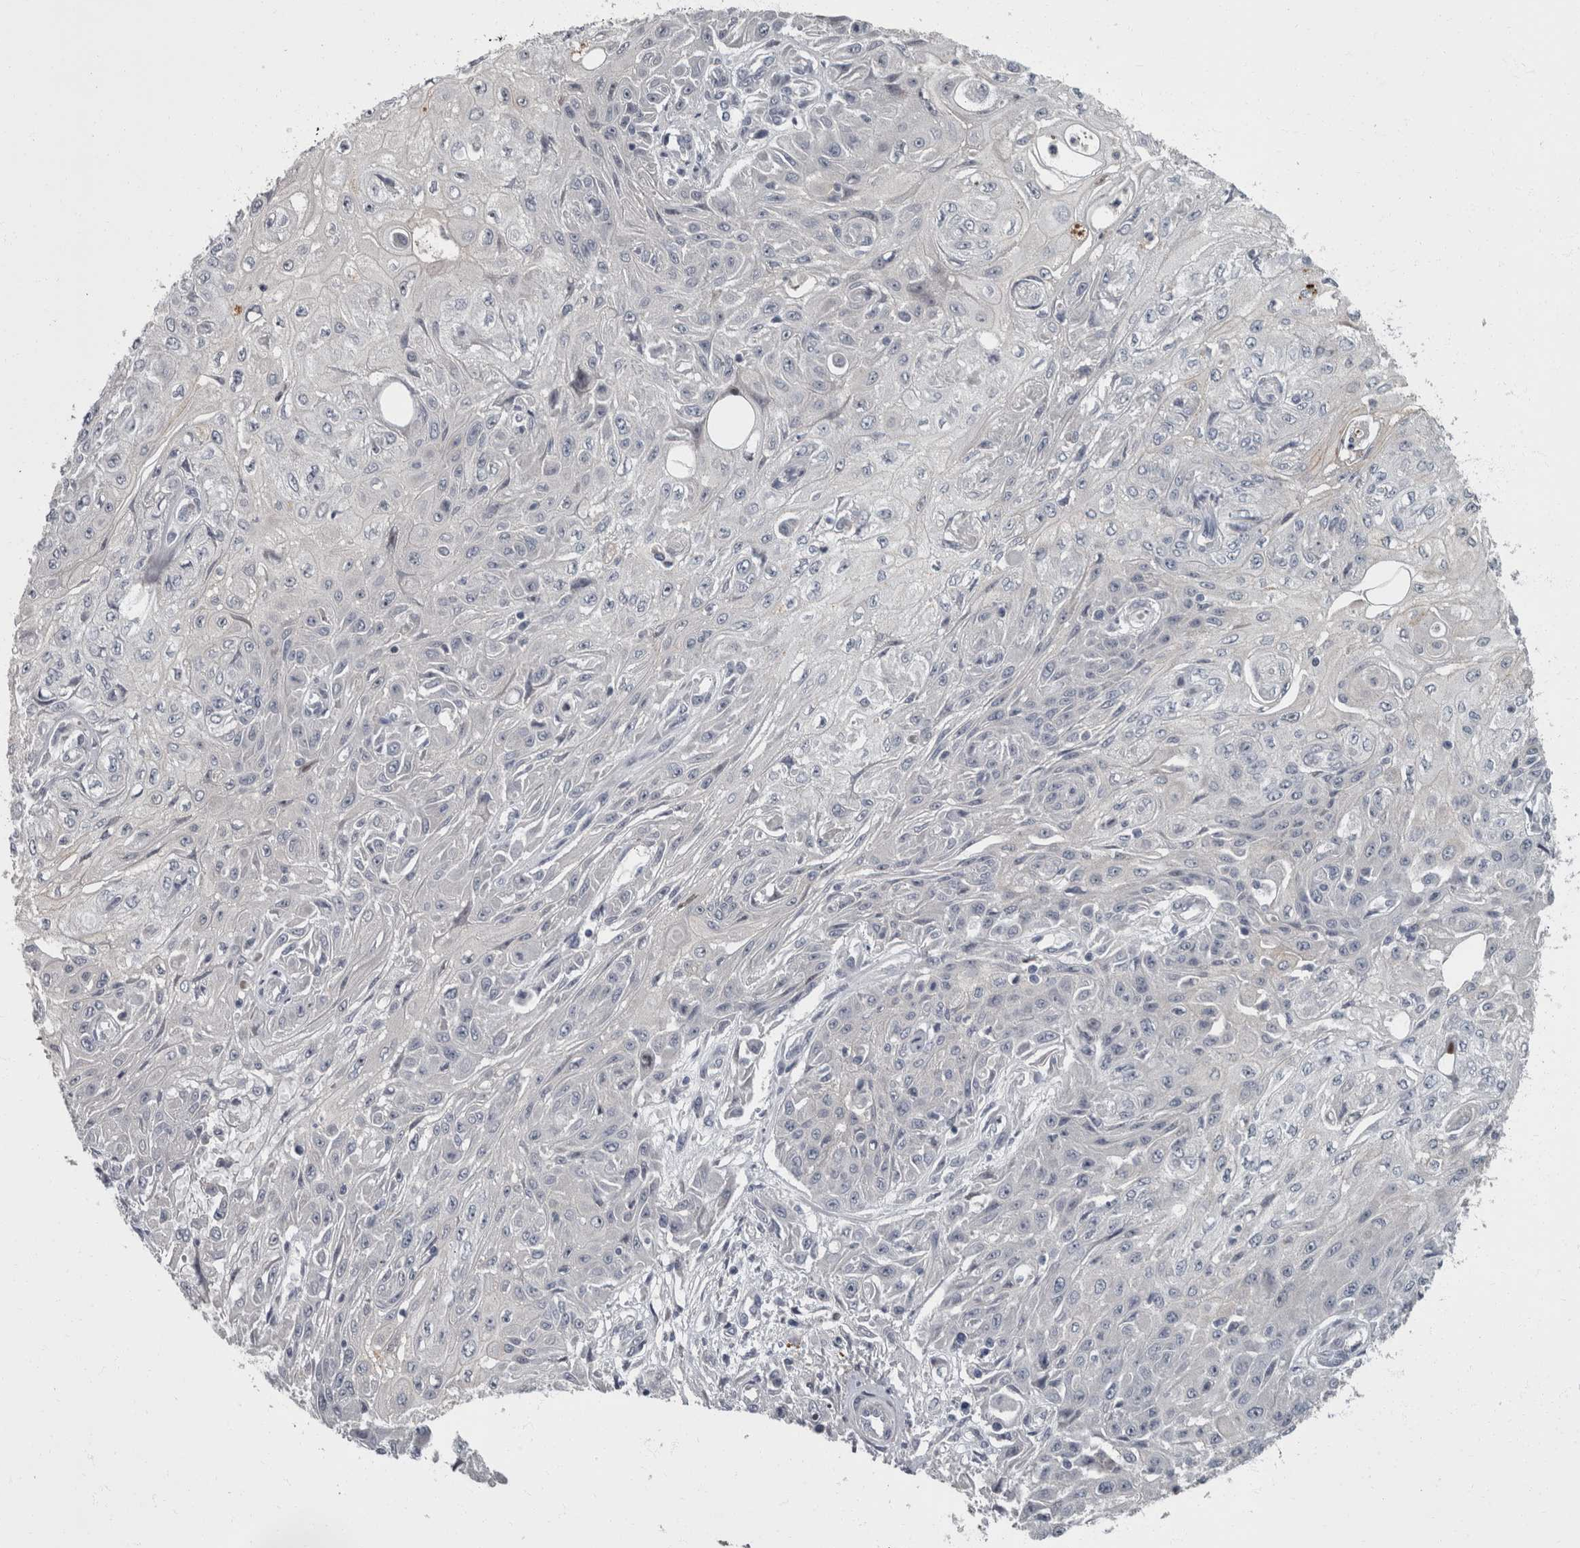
{"staining": {"intensity": "negative", "quantity": "none", "location": "none"}, "tissue": "skin cancer", "cell_type": "Tumor cells", "image_type": "cancer", "snomed": [{"axis": "morphology", "description": "Squamous cell carcinoma, NOS"}, {"axis": "morphology", "description": "Squamous cell carcinoma, metastatic, NOS"}, {"axis": "topography", "description": "Skin"}, {"axis": "topography", "description": "Lymph node"}], "caption": "Immunohistochemical staining of human skin cancer displays no significant staining in tumor cells.", "gene": "CDC42BPG", "patient": {"sex": "male", "age": 75}}